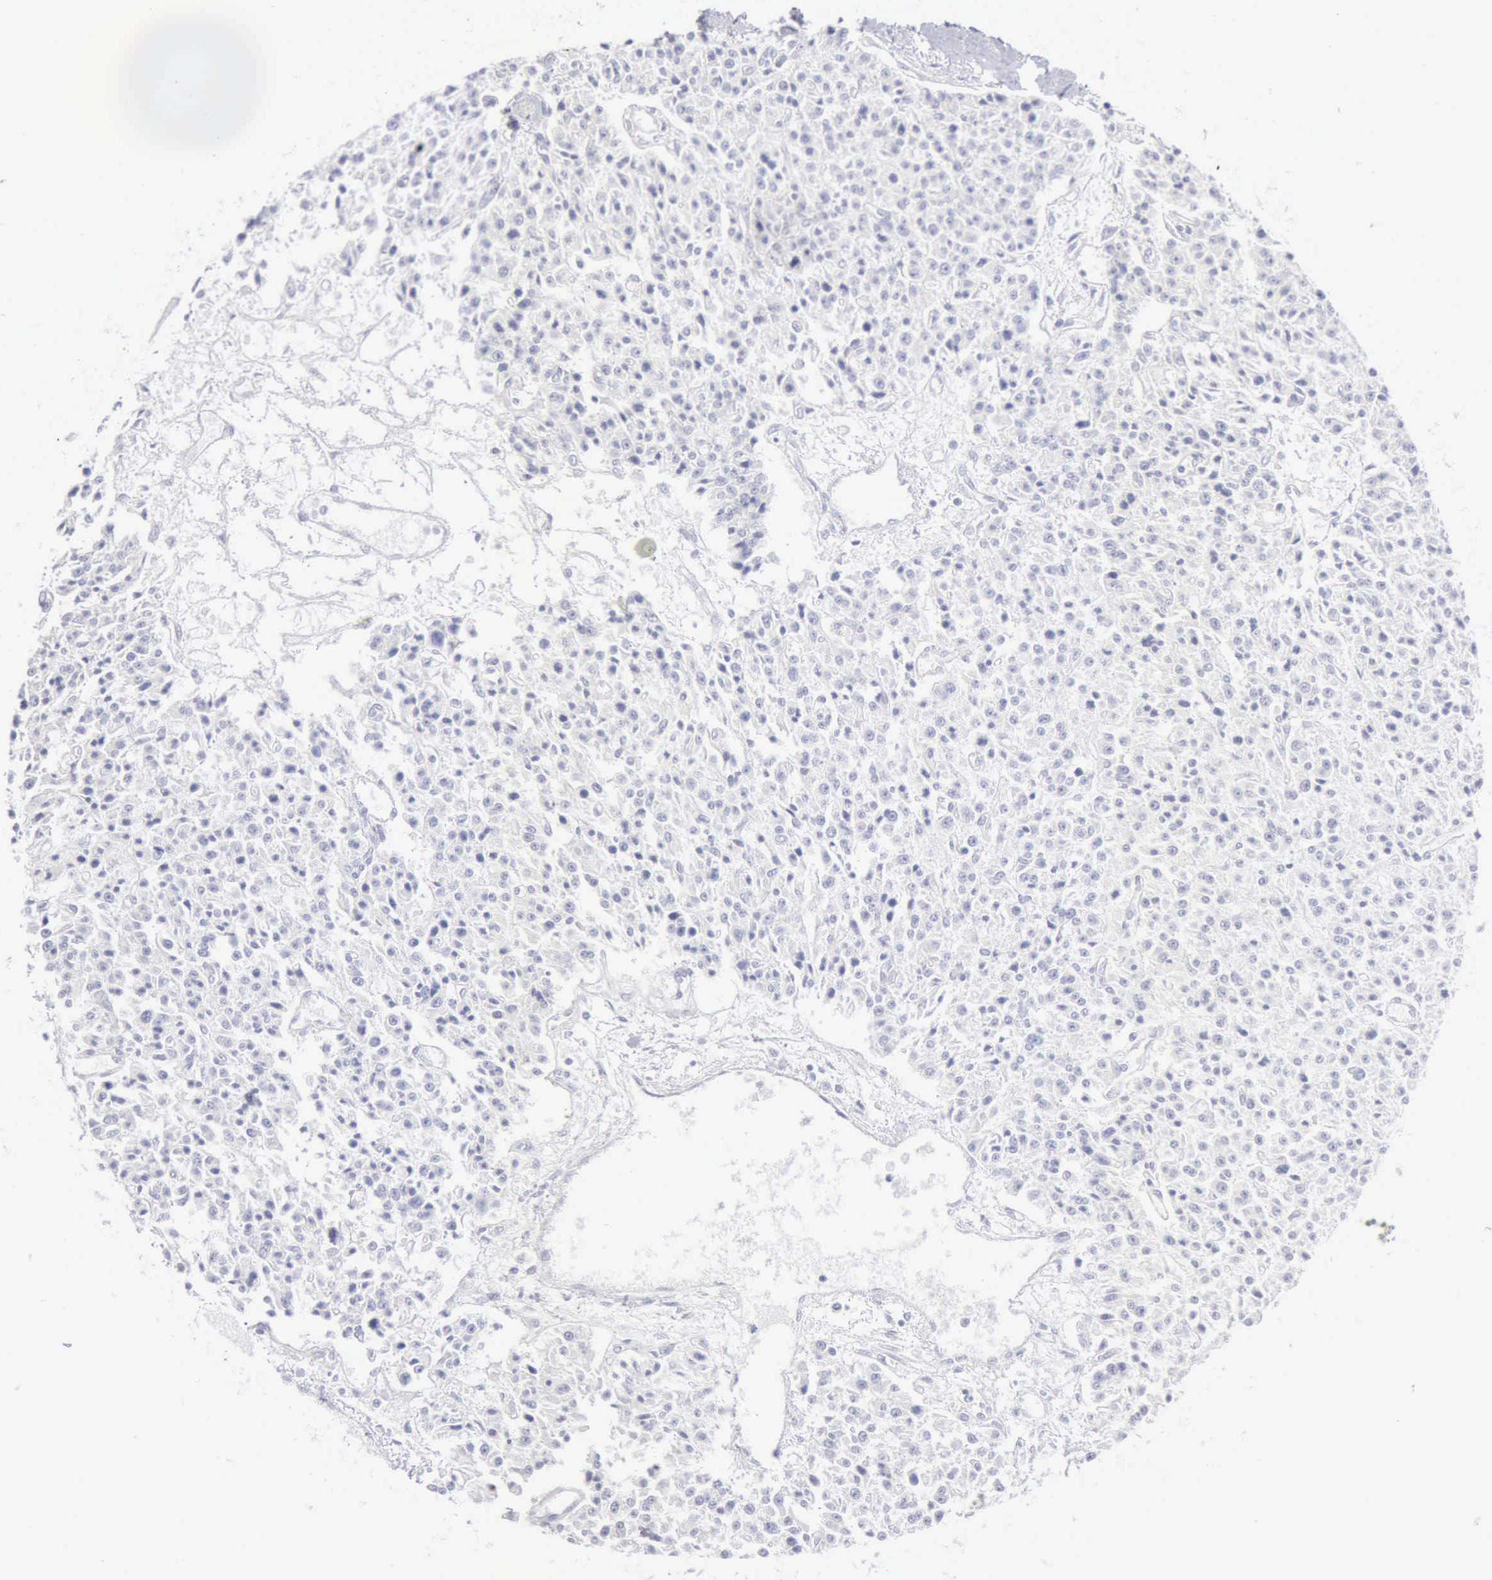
{"staining": {"intensity": "negative", "quantity": "none", "location": "none"}, "tissue": "carcinoid", "cell_type": "Tumor cells", "image_type": "cancer", "snomed": [{"axis": "morphology", "description": "Carcinoid, malignant, NOS"}, {"axis": "topography", "description": "Stomach"}], "caption": "Micrograph shows no significant protein staining in tumor cells of carcinoid (malignant).", "gene": "KRT5", "patient": {"sex": "female", "age": 76}}